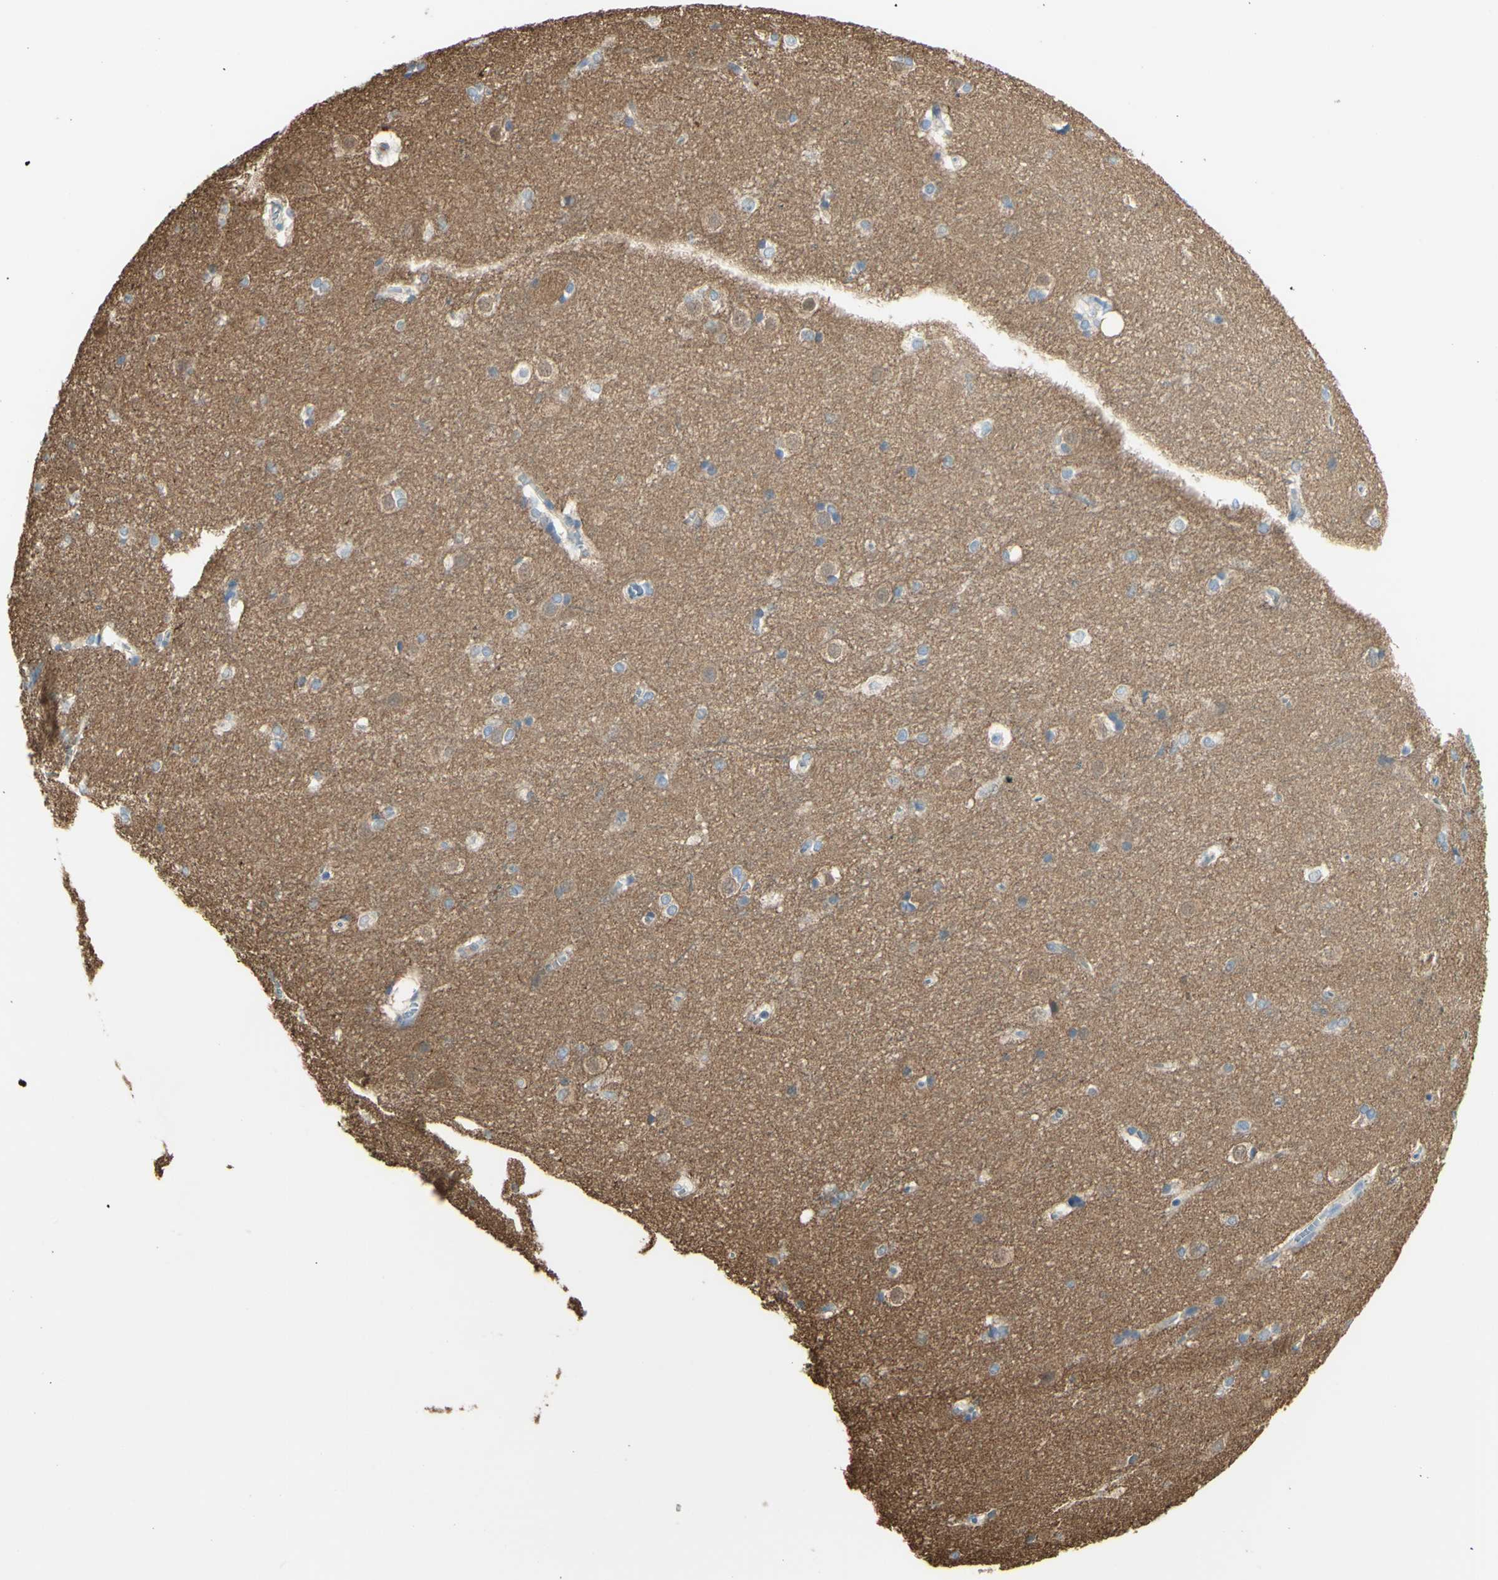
{"staining": {"intensity": "weak", "quantity": "<25%", "location": "cytoplasmic/membranous"}, "tissue": "caudate", "cell_type": "Glial cells", "image_type": "normal", "snomed": [{"axis": "morphology", "description": "Normal tissue, NOS"}, {"axis": "topography", "description": "Lateral ventricle wall"}], "caption": "DAB immunohistochemical staining of normal caudate demonstrates no significant staining in glial cells.", "gene": "TSPAN1", "patient": {"sex": "female", "age": 19}}